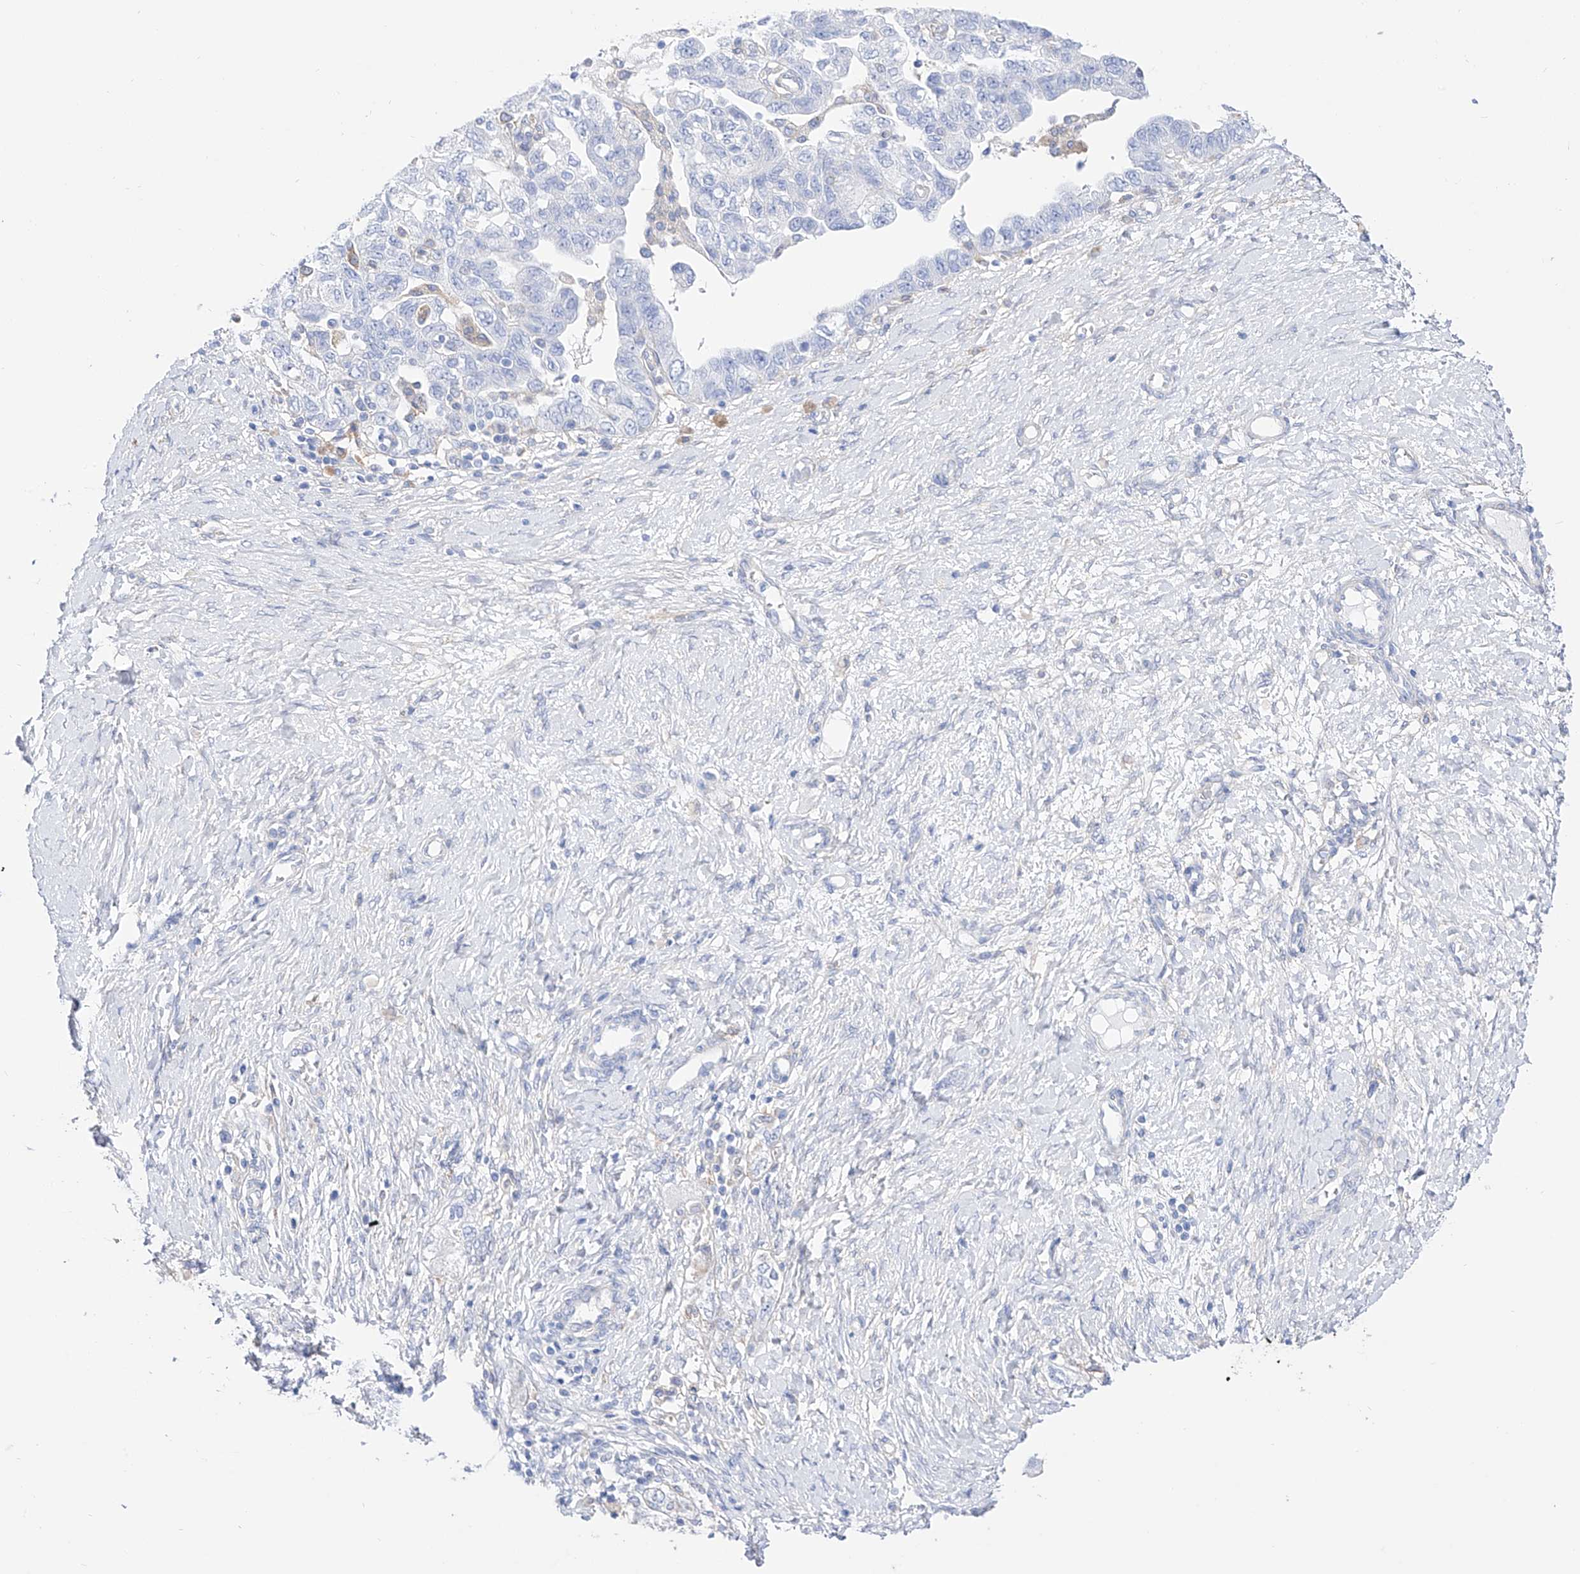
{"staining": {"intensity": "negative", "quantity": "none", "location": "none"}, "tissue": "ovarian cancer", "cell_type": "Tumor cells", "image_type": "cancer", "snomed": [{"axis": "morphology", "description": "Carcinoma, NOS"}, {"axis": "morphology", "description": "Cystadenocarcinoma, serous, NOS"}, {"axis": "topography", "description": "Ovary"}], "caption": "This is a image of immunohistochemistry staining of serous cystadenocarcinoma (ovarian), which shows no expression in tumor cells. Brightfield microscopy of IHC stained with DAB (3,3'-diaminobenzidine) (brown) and hematoxylin (blue), captured at high magnification.", "gene": "ZNF653", "patient": {"sex": "female", "age": 69}}